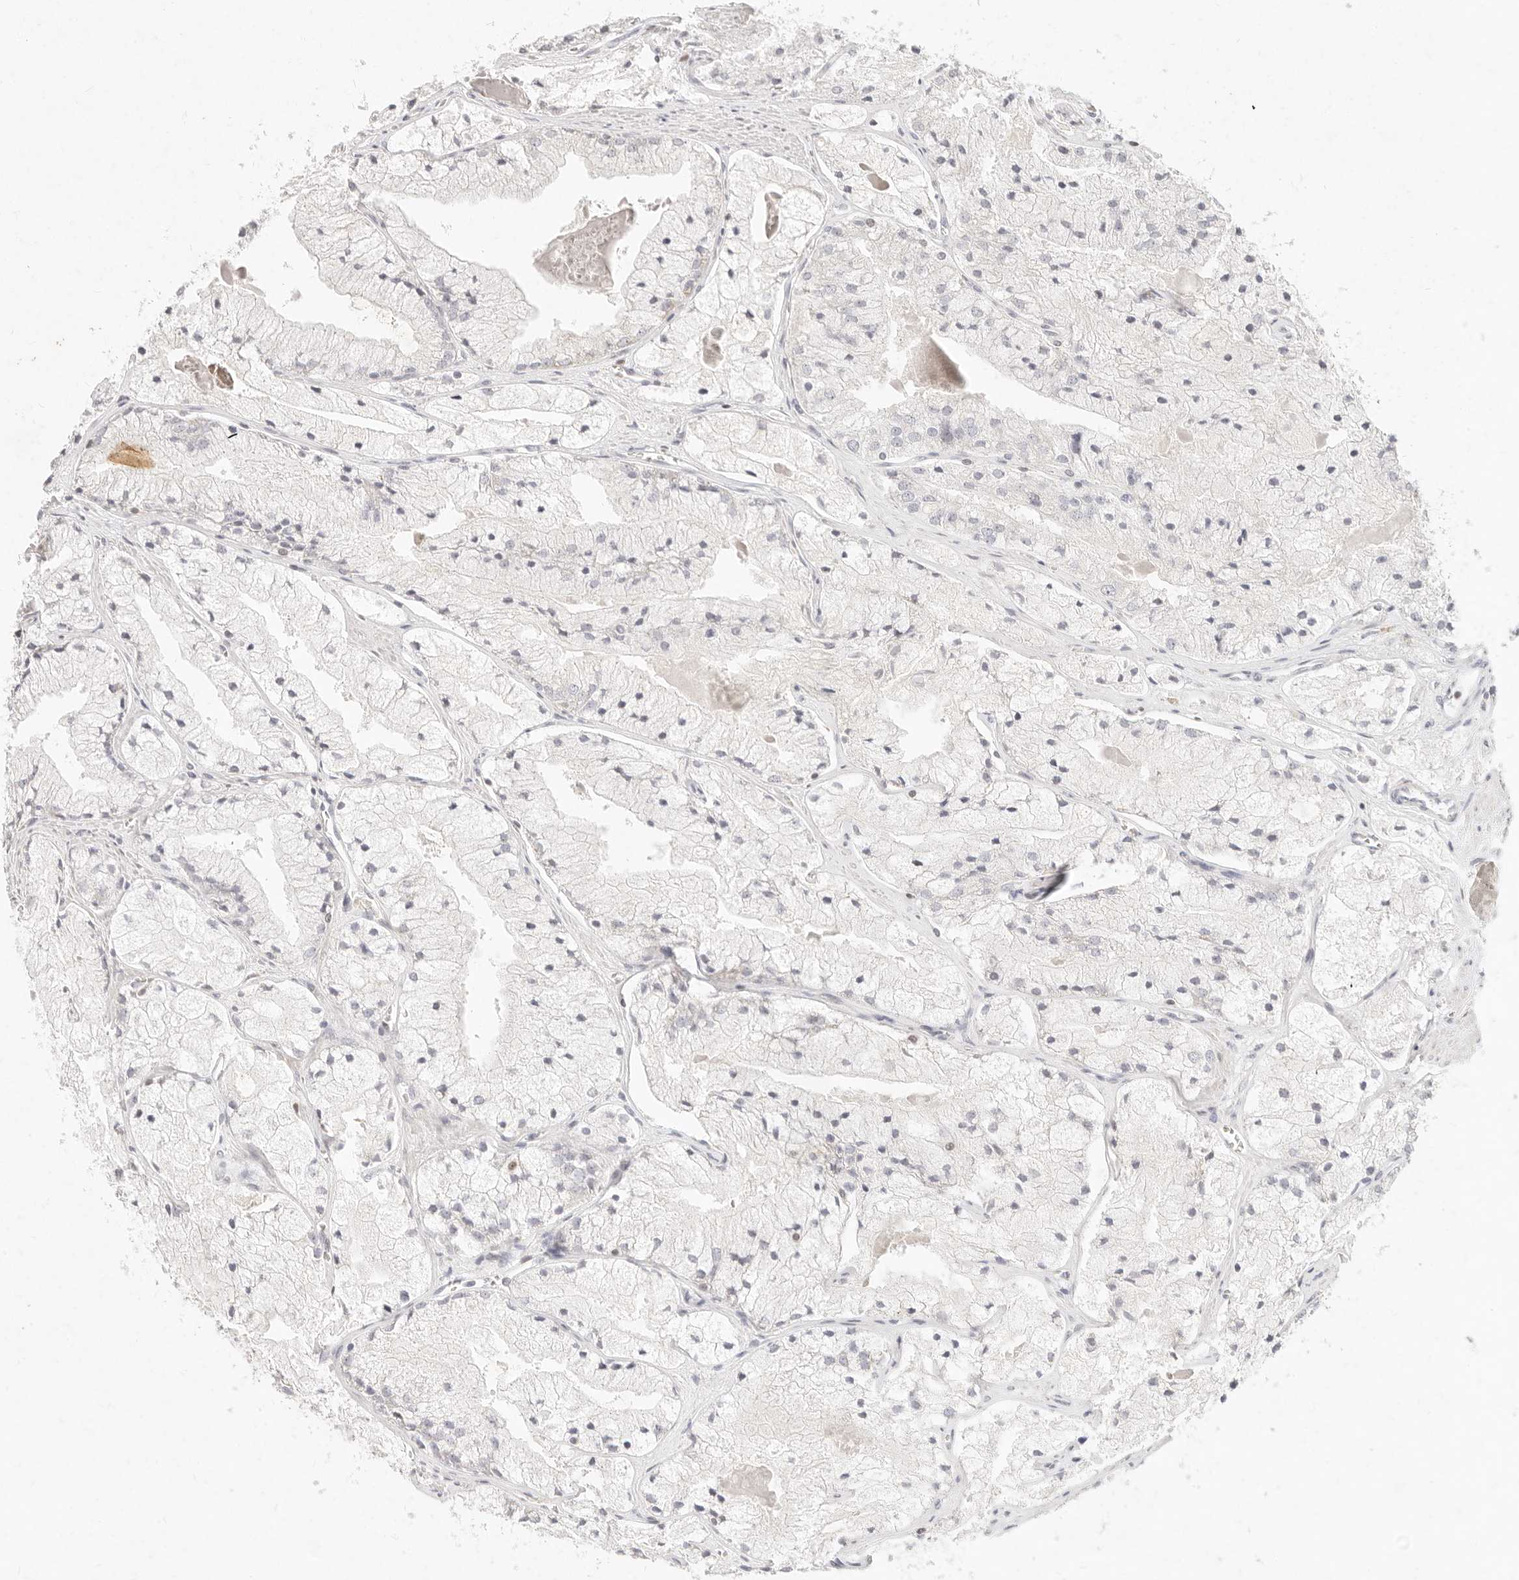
{"staining": {"intensity": "negative", "quantity": "none", "location": "none"}, "tissue": "prostate cancer", "cell_type": "Tumor cells", "image_type": "cancer", "snomed": [{"axis": "morphology", "description": "Adenocarcinoma, High grade"}, {"axis": "topography", "description": "Prostate"}], "caption": "High power microscopy photomicrograph of an immunohistochemistry (IHC) image of high-grade adenocarcinoma (prostate), revealing no significant expression in tumor cells. (Stains: DAB (3,3'-diaminobenzidine) IHC with hematoxylin counter stain, Microscopy: brightfield microscopy at high magnification).", "gene": "ASCL3", "patient": {"sex": "male", "age": 50}}